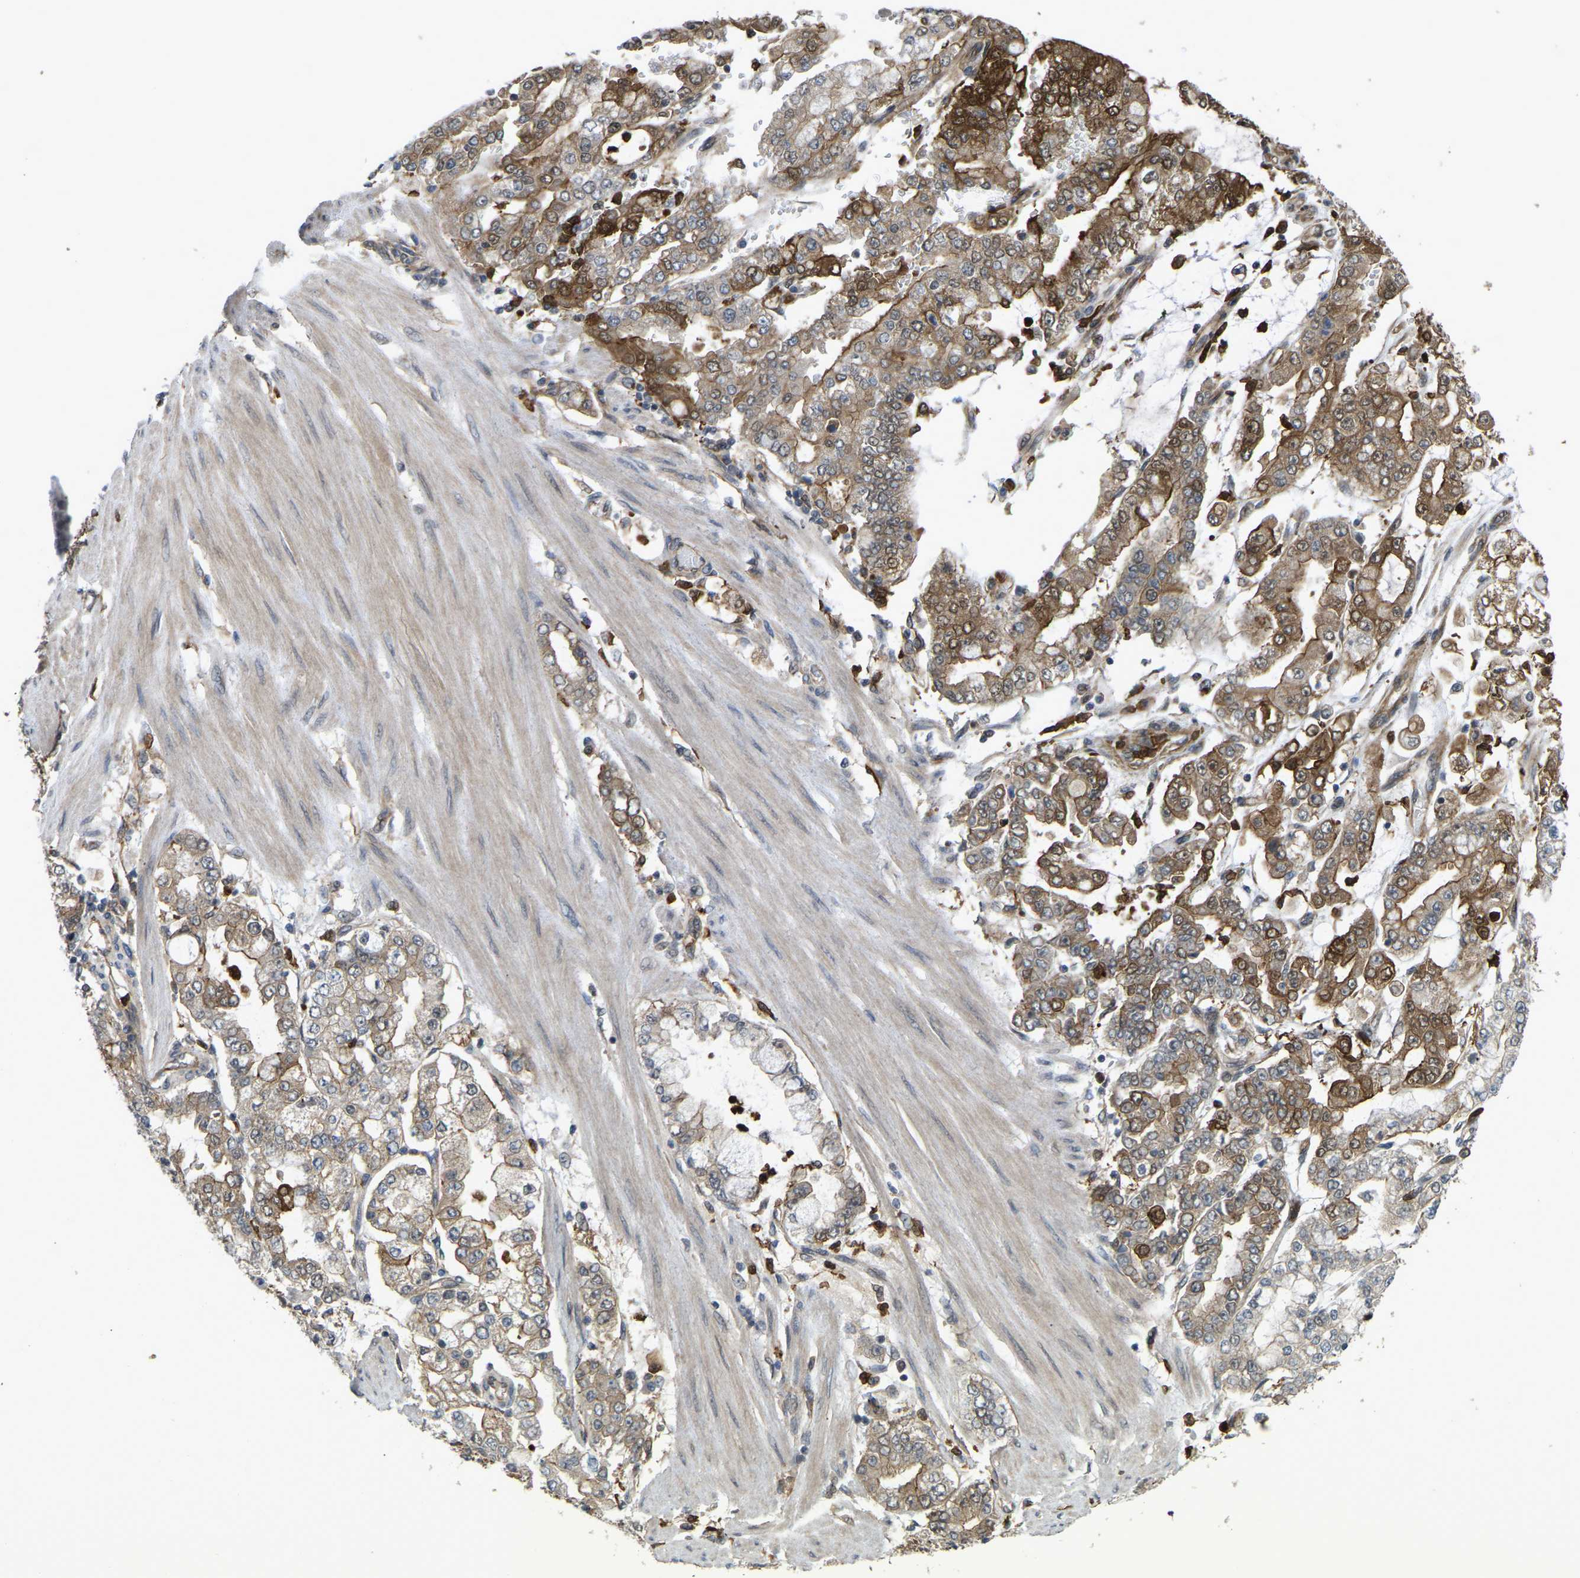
{"staining": {"intensity": "moderate", "quantity": ">75%", "location": "cytoplasmic/membranous"}, "tissue": "stomach cancer", "cell_type": "Tumor cells", "image_type": "cancer", "snomed": [{"axis": "morphology", "description": "Adenocarcinoma, NOS"}, {"axis": "topography", "description": "Stomach"}], "caption": "DAB immunohistochemical staining of stomach adenocarcinoma demonstrates moderate cytoplasmic/membranous protein expression in approximately >75% of tumor cells.", "gene": "SERPINB5", "patient": {"sex": "male", "age": 76}}